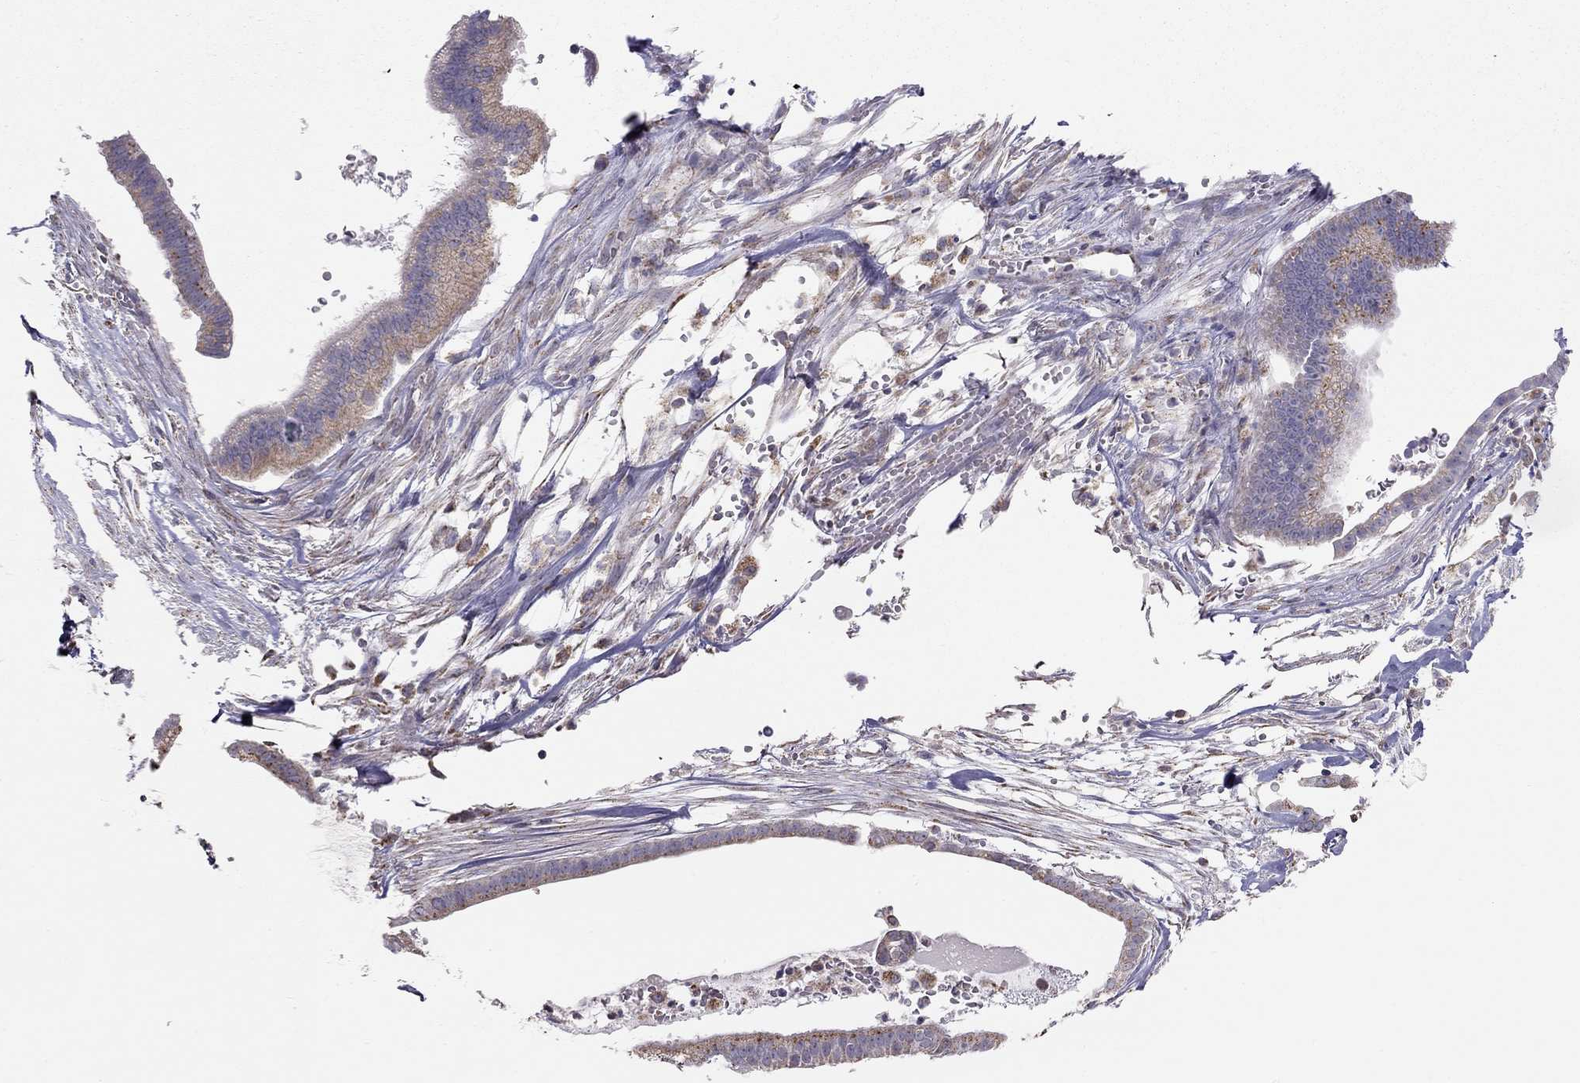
{"staining": {"intensity": "weak", "quantity": "25%-75%", "location": "cytoplasmic/membranous"}, "tissue": "pancreatic cancer", "cell_type": "Tumor cells", "image_type": "cancer", "snomed": [{"axis": "morphology", "description": "Adenocarcinoma, NOS"}, {"axis": "topography", "description": "Pancreas"}], "caption": "Brown immunohistochemical staining in pancreatic cancer (adenocarcinoma) displays weak cytoplasmic/membranous staining in about 25%-75% of tumor cells.", "gene": "LRIT3", "patient": {"sex": "male", "age": 61}}